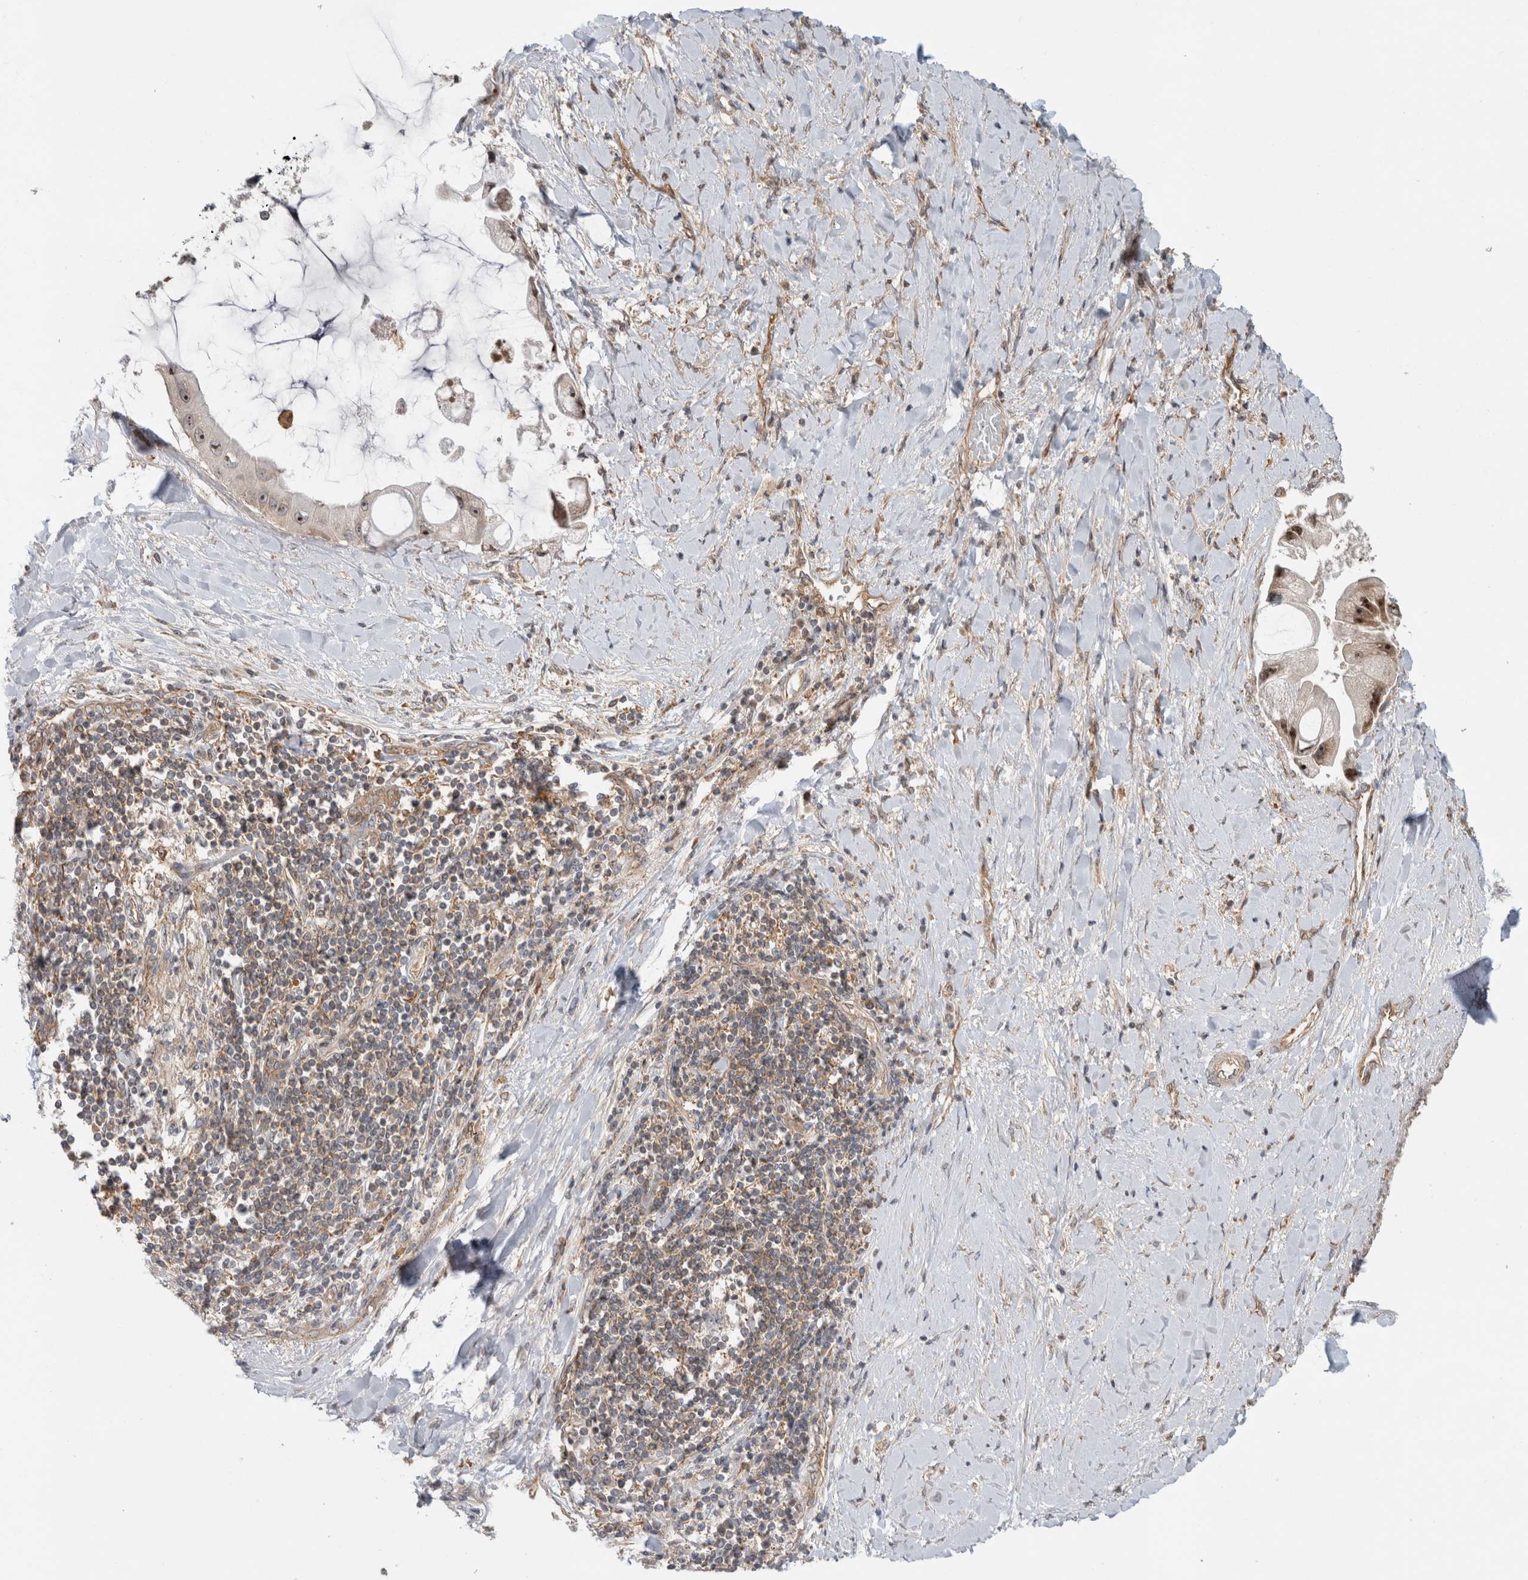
{"staining": {"intensity": "strong", "quantity": ">75%", "location": "cytoplasmic/membranous,nuclear"}, "tissue": "liver cancer", "cell_type": "Tumor cells", "image_type": "cancer", "snomed": [{"axis": "morphology", "description": "Cholangiocarcinoma"}, {"axis": "topography", "description": "Liver"}], "caption": "Liver cancer (cholangiocarcinoma) stained for a protein shows strong cytoplasmic/membranous and nuclear positivity in tumor cells.", "gene": "WASF2", "patient": {"sex": "male", "age": 50}}